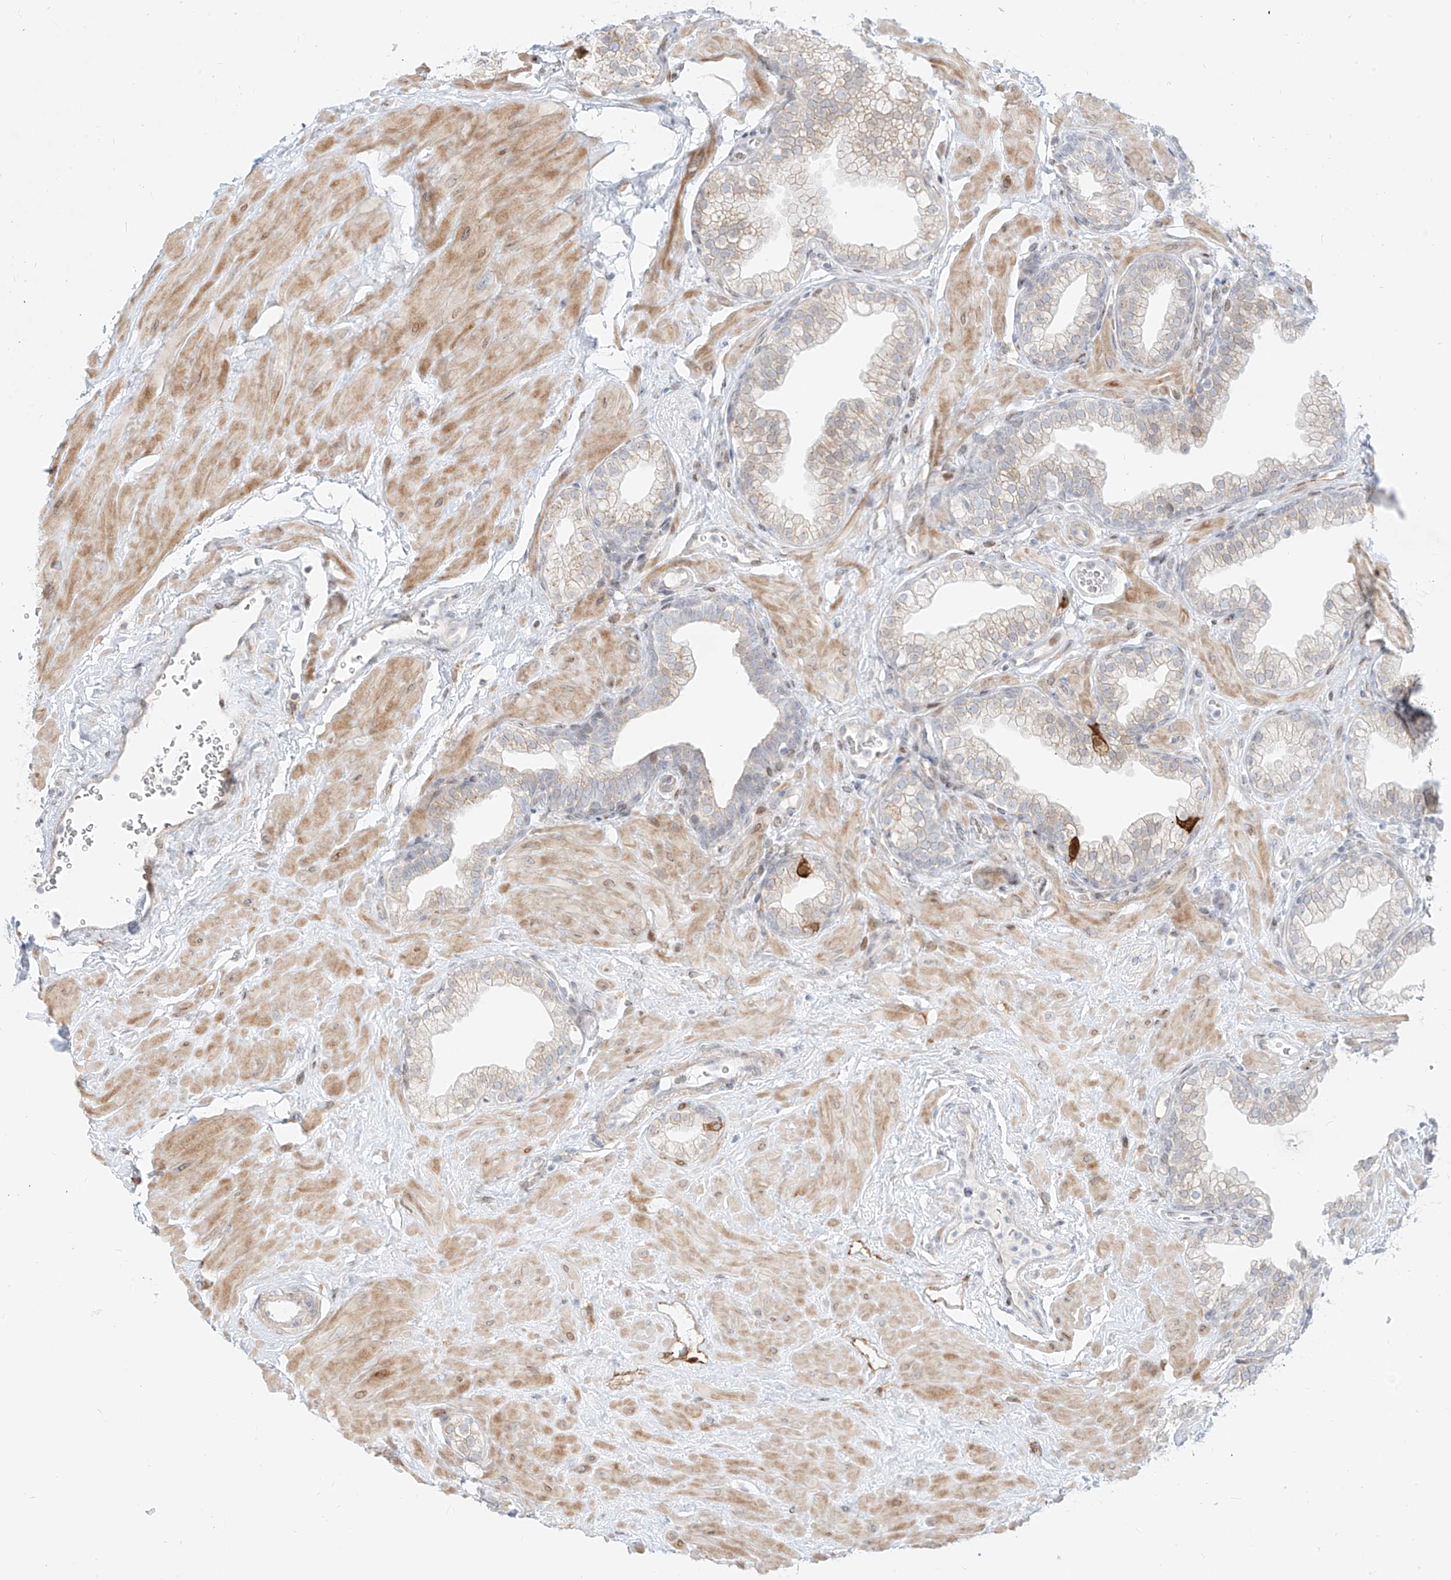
{"staining": {"intensity": "moderate", "quantity": "<25%", "location": "cytoplasmic/membranous"}, "tissue": "prostate", "cell_type": "Glandular cells", "image_type": "normal", "snomed": [{"axis": "morphology", "description": "Normal tissue, NOS"}, {"axis": "morphology", "description": "Urothelial carcinoma, Low grade"}, {"axis": "topography", "description": "Urinary bladder"}, {"axis": "topography", "description": "Prostate"}], "caption": "This micrograph reveals IHC staining of normal prostate, with low moderate cytoplasmic/membranous staining in approximately <25% of glandular cells.", "gene": "NHSL1", "patient": {"sex": "male", "age": 60}}